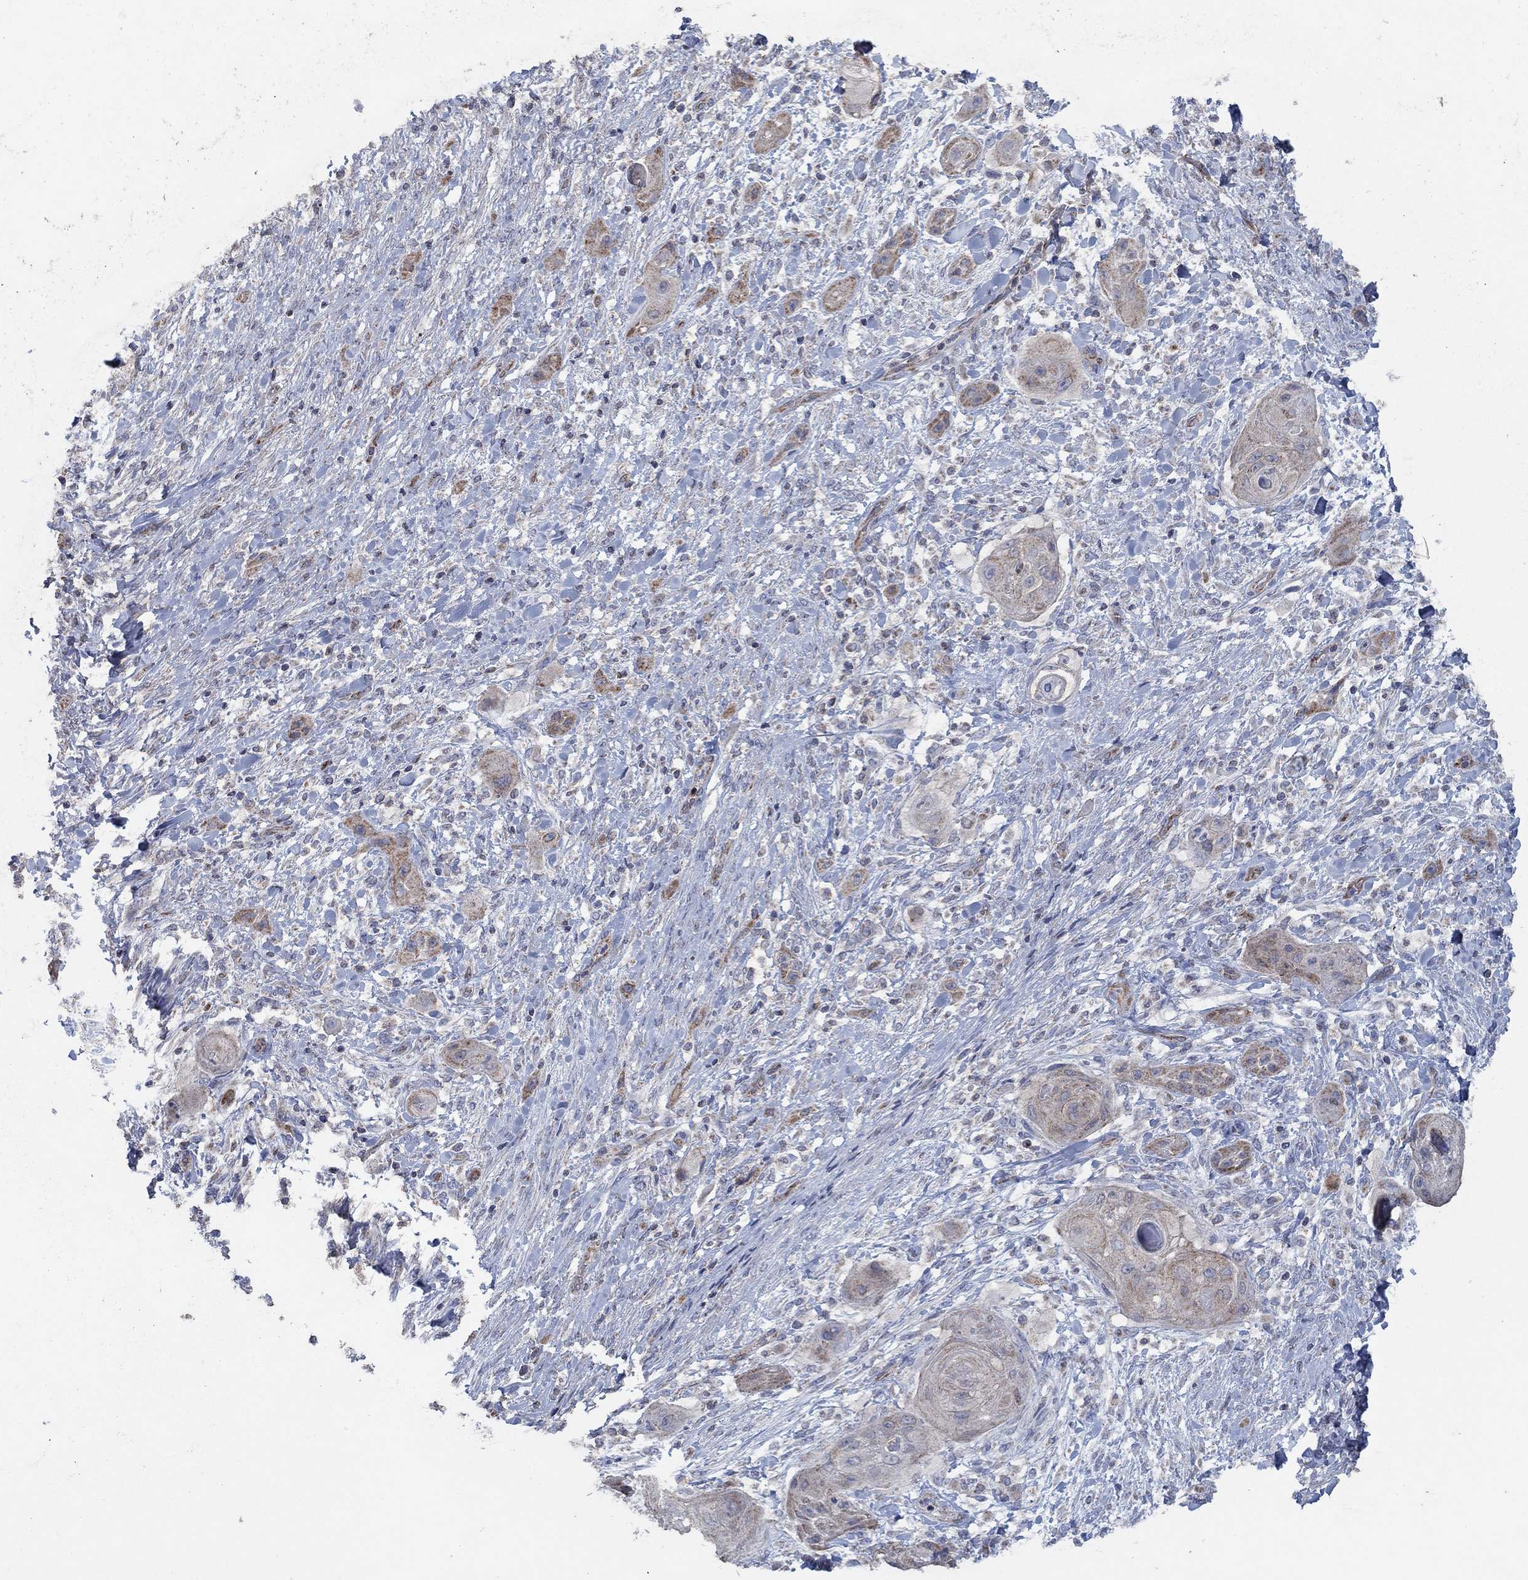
{"staining": {"intensity": "weak", "quantity": "25%-75%", "location": "cytoplasmic/membranous"}, "tissue": "skin cancer", "cell_type": "Tumor cells", "image_type": "cancer", "snomed": [{"axis": "morphology", "description": "Squamous cell carcinoma, NOS"}, {"axis": "topography", "description": "Skin"}], "caption": "Skin cancer (squamous cell carcinoma) was stained to show a protein in brown. There is low levels of weak cytoplasmic/membranous staining in about 25%-75% of tumor cells. Nuclei are stained in blue.", "gene": "HID1", "patient": {"sex": "male", "age": 62}}